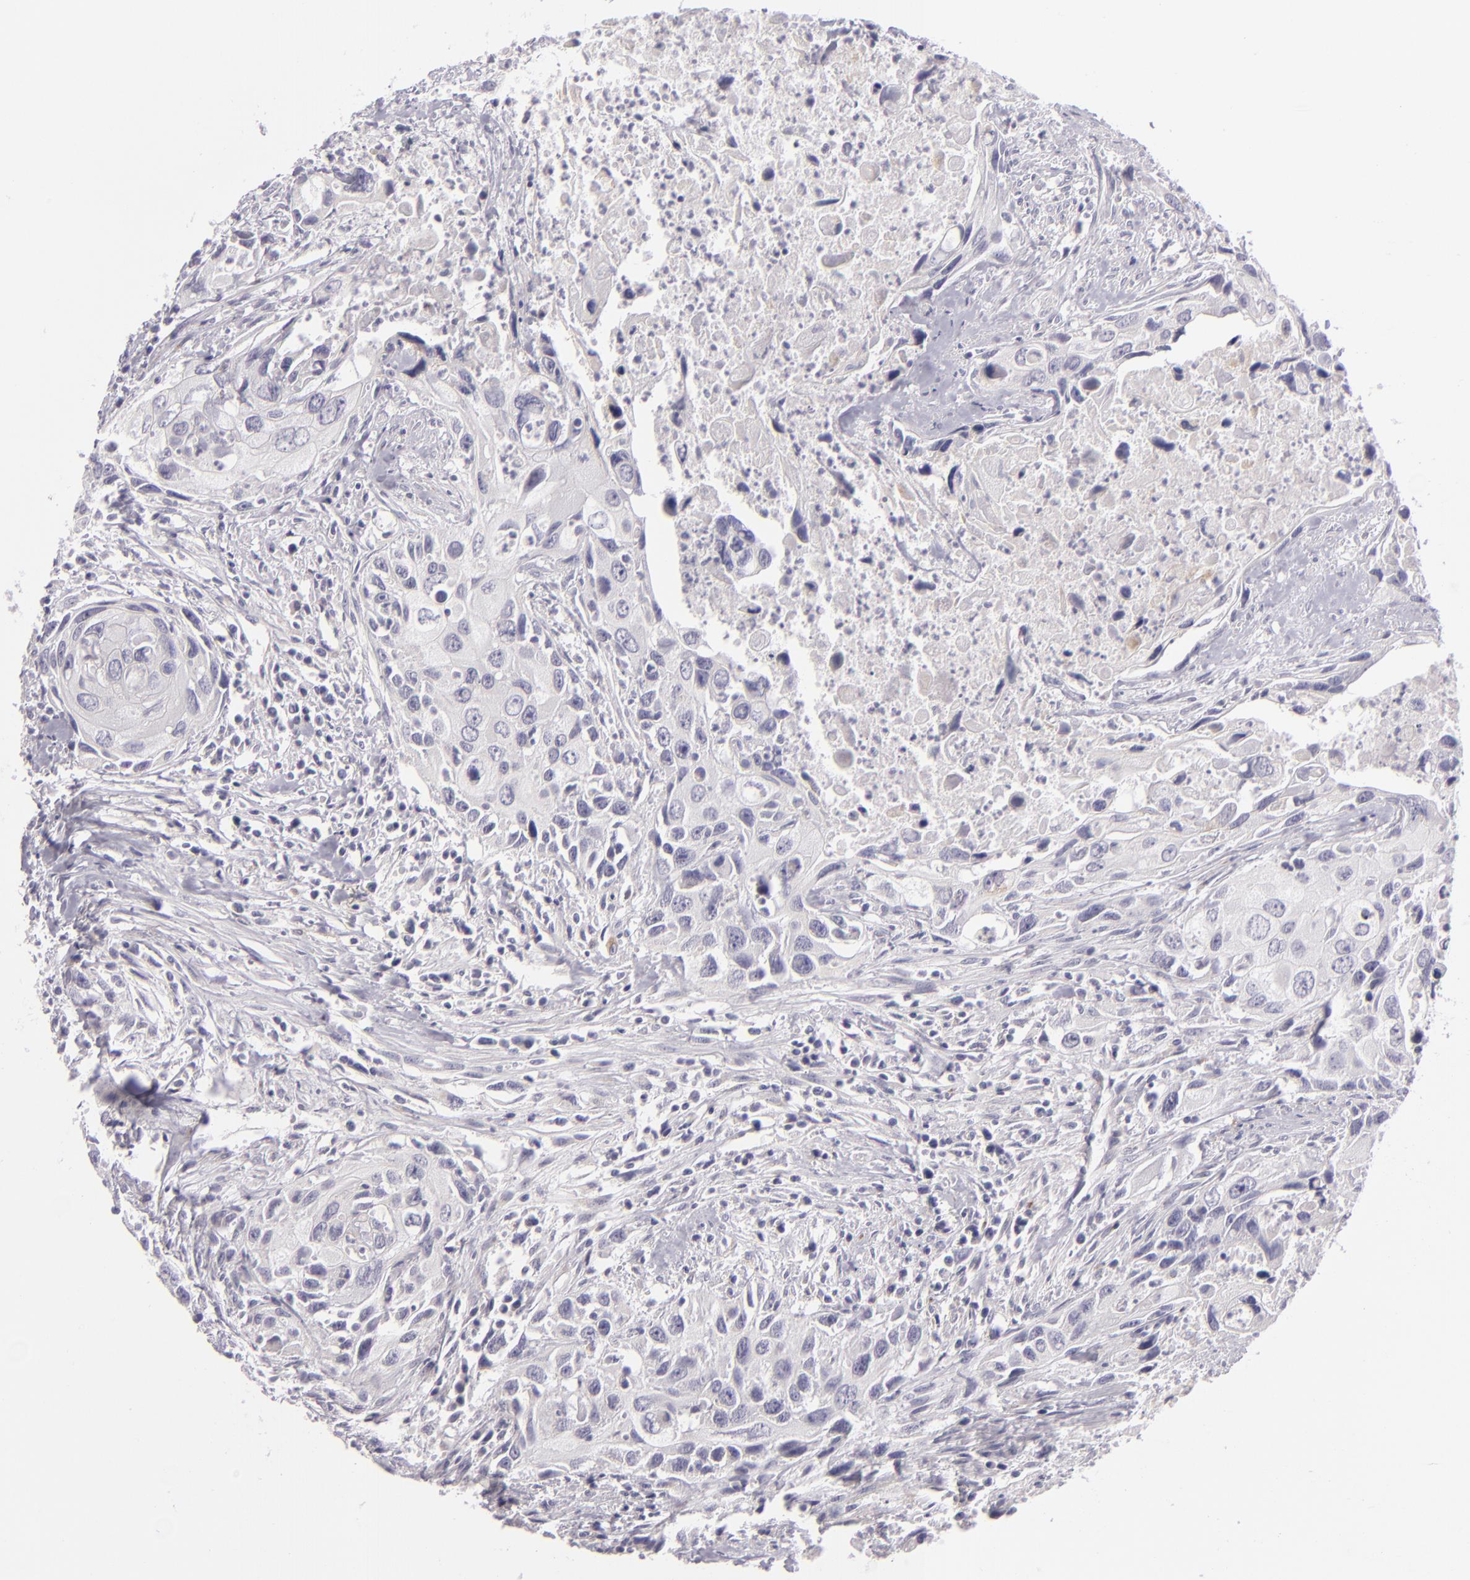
{"staining": {"intensity": "negative", "quantity": "none", "location": "none"}, "tissue": "urothelial cancer", "cell_type": "Tumor cells", "image_type": "cancer", "snomed": [{"axis": "morphology", "description": "Urothelial carcinoma, High grade"}, {"axis": "topography", "description": "Urinary bladder"}], "caption": "Urothelial carcinoma (high-grade) was stained to show a protein in brown. There is no significant staining in tumor cells.", "gene": "EGFL6", "patient": {"sex": "male", "age": 71}}